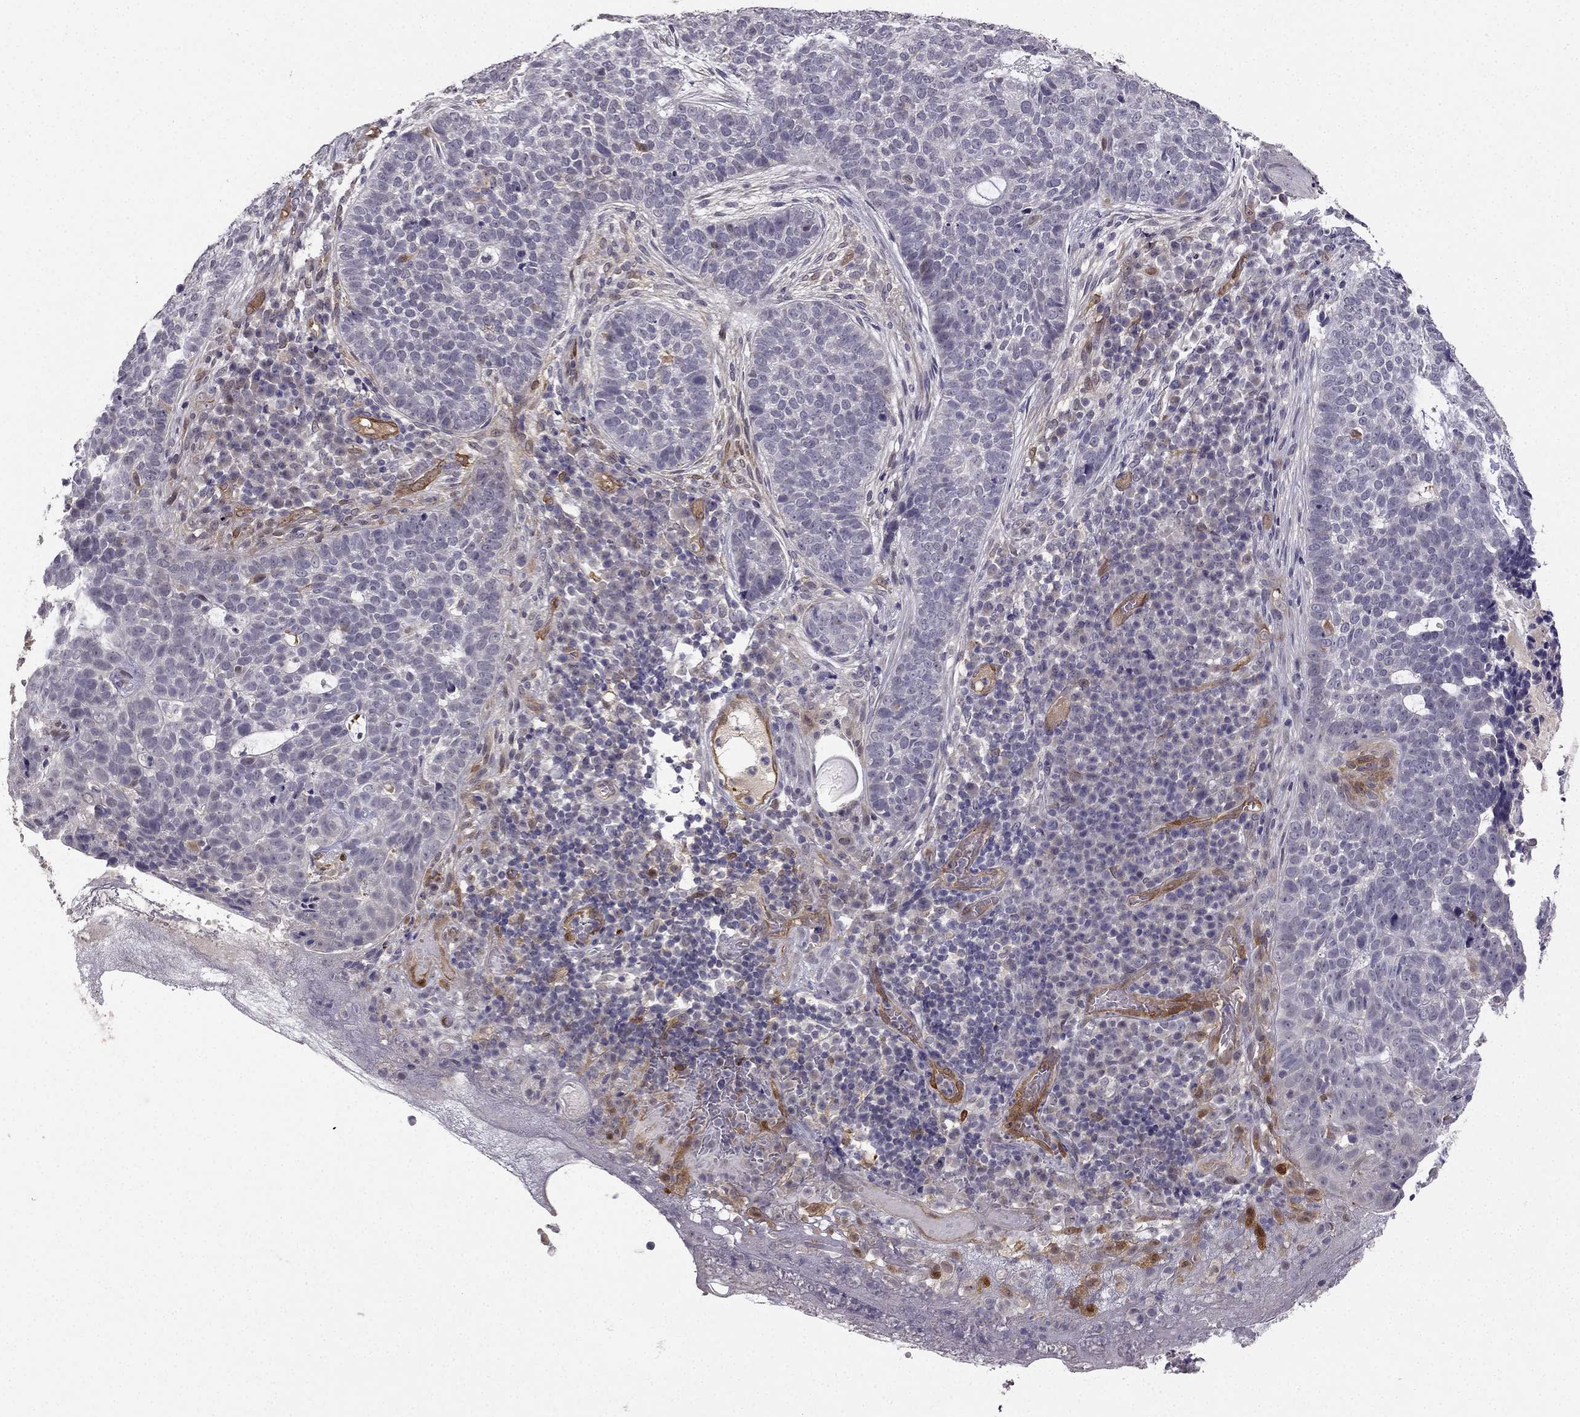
{"staining": {"intensity": "negative", "quantity": "none", "location": "none"}, "tissue": "skin cancer", "cell_type": "Tumor cells", "image_type": "cancer", "snomed": [{"axis": "morphology", "description": "Basal cell carcinoma"}, {"axis": "topography", "description": "Skin"}], "caption": "Histopathology image shows no protein positivity in tumor cells of basal cell carcinoma (skin) tissue.", "gene": "NQO1", "patient": {"sex": "female", "age": 69}}